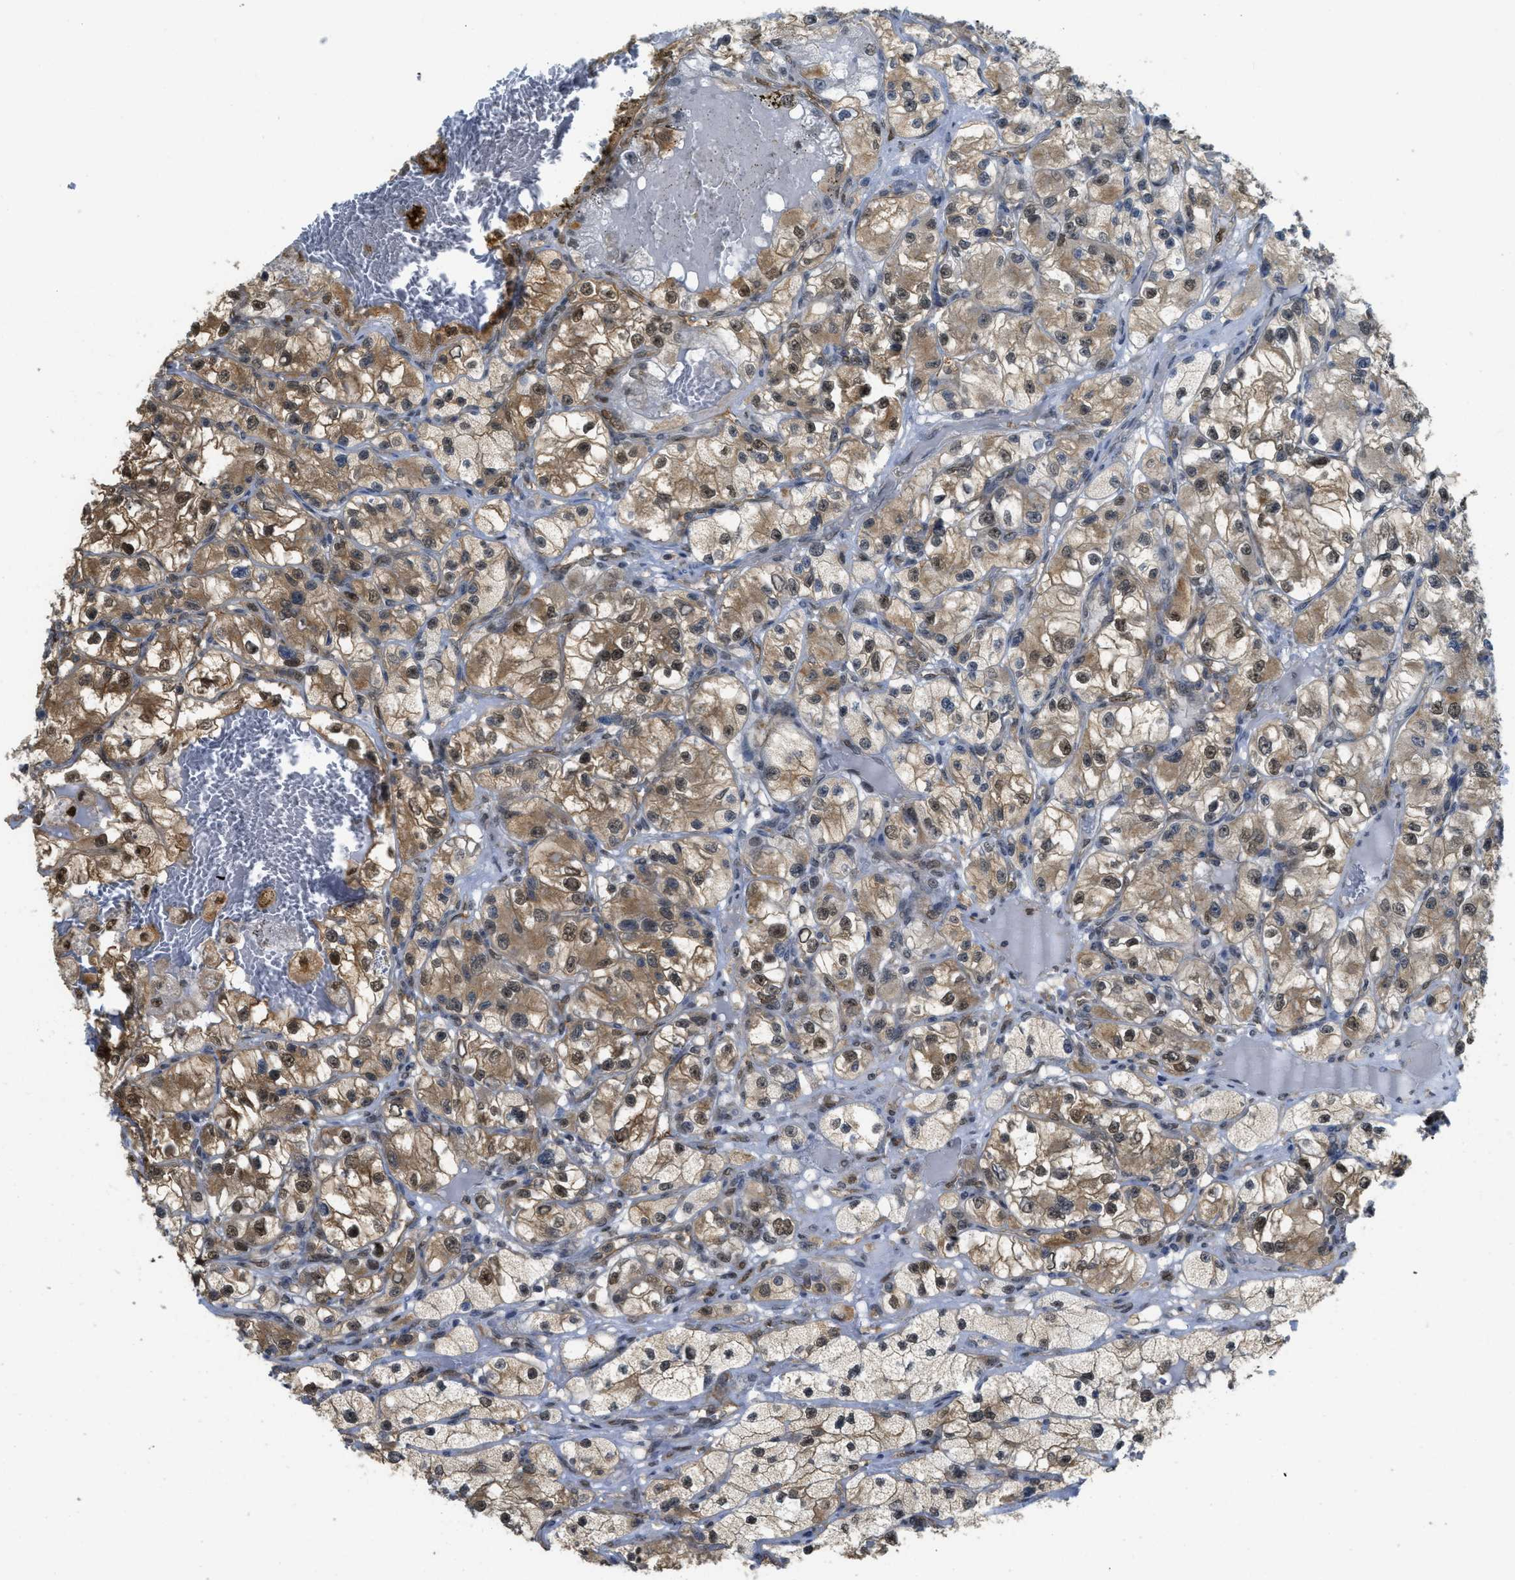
{"staining": {"intensity": "moderate", "quantity": ">75%", "location": "cytoplasmic/membranous,nuclear"}, "tissue": "renal cancer", "cell_type": "Tumor cells", "image_type": "cancer", "snomed": [{"axis": "morphology", "description": "Adenocarcinoma, NOS"}, {"axis": "topography", "description": "Kidney"}], "caption": "Renal adenocarcinoma stained with DAB immunohistochemistry (IHC) demonstrates medium levels of moderate cytoplasmic/membranous and nuclear positivity in about >75% of tumor cells. The protein of interest is shown in brown color, while the nuclei are stained blue.", "gene": "PSMC5", "patient": {"sex": "female", "age": 57}}